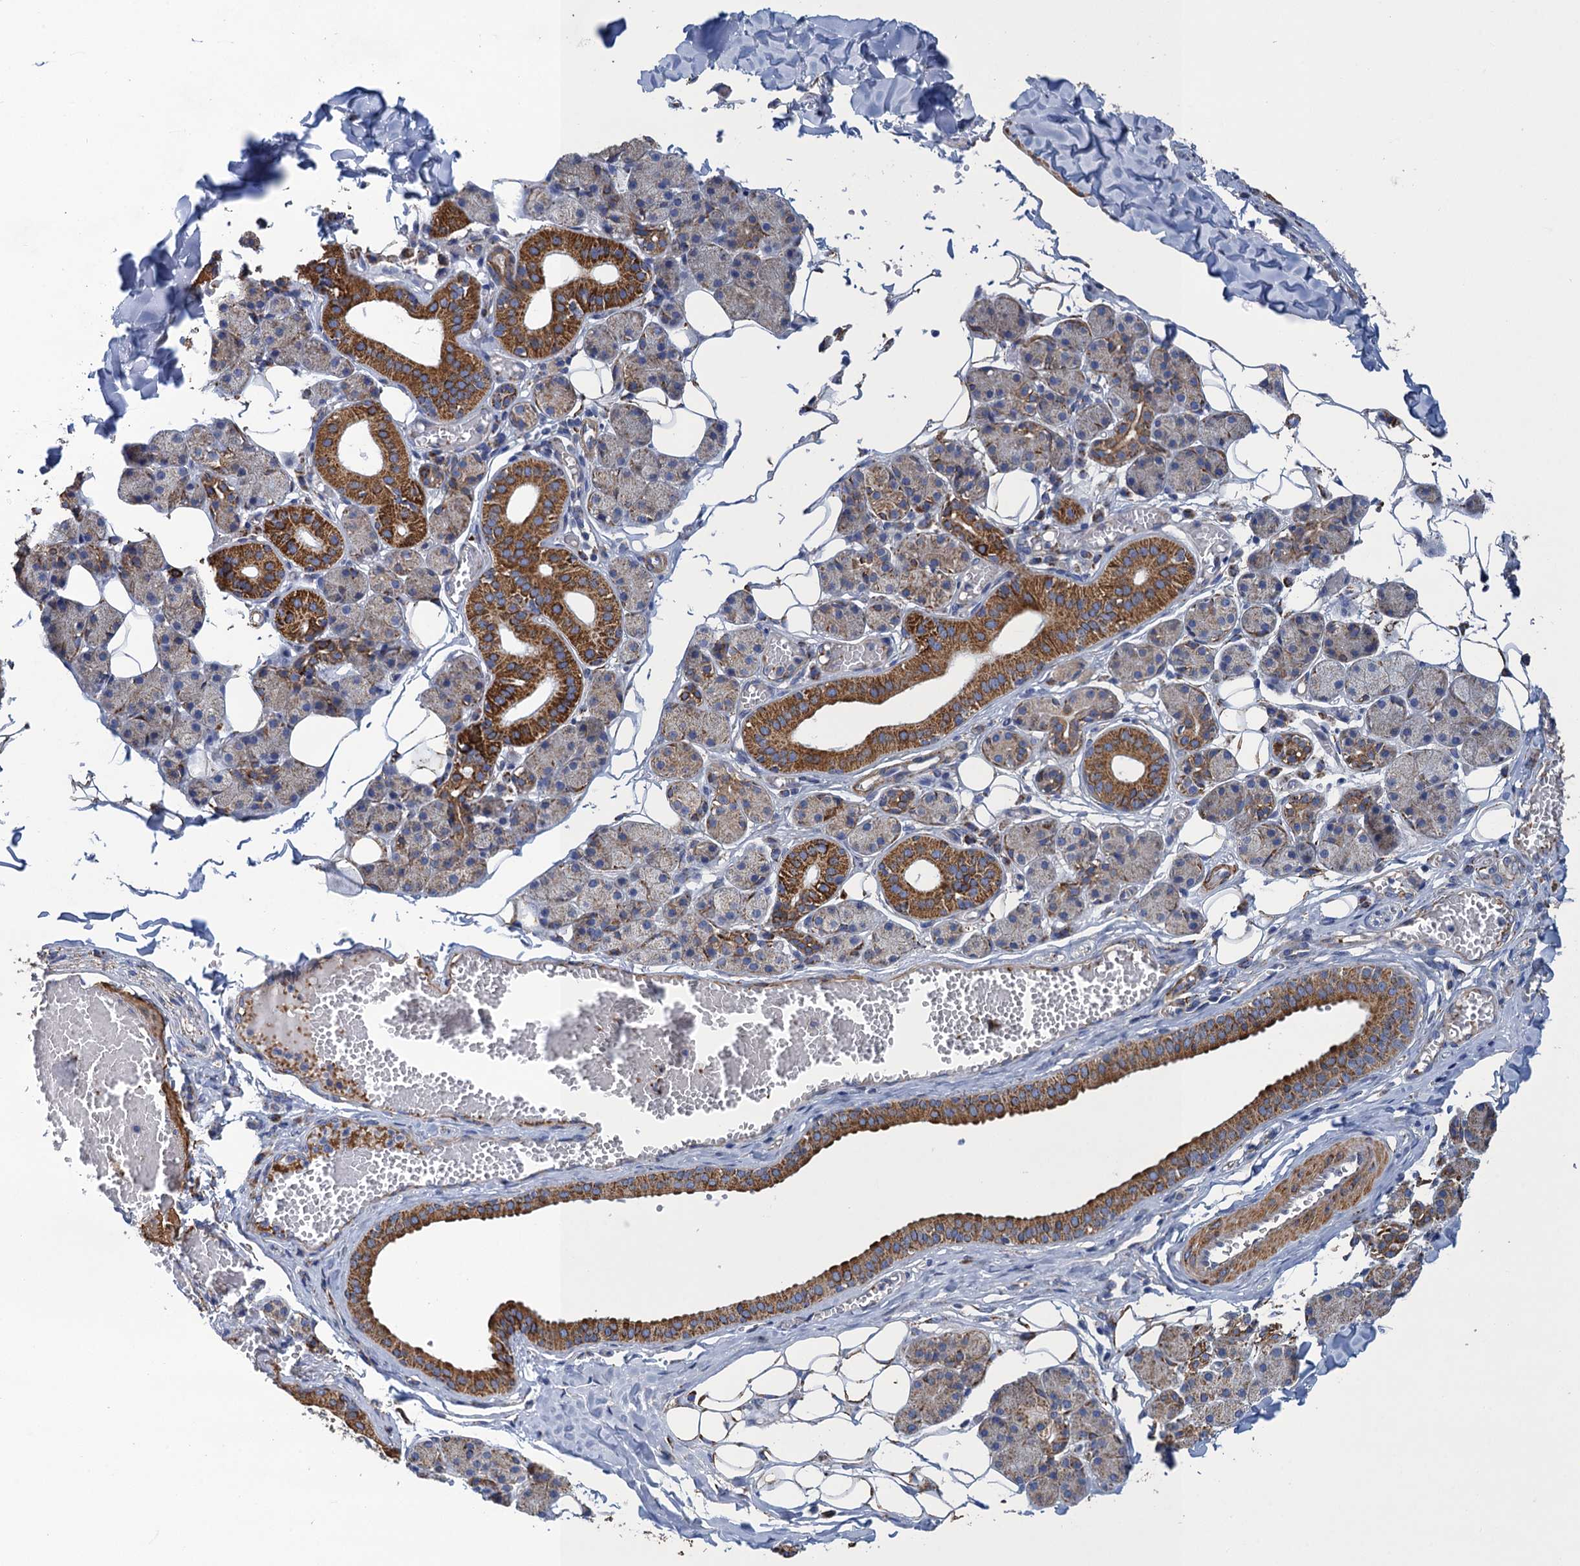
{"staining": {"intensity": "strong", "quantity": "<25%", "location": "cytoplasmic/membranous"}, "tissue": "salivary gland", "cell_type": "Glandular cells", "image_type": "normal", "snomed": [{"axis": "morphology", "description": "Normal tissue, NOS"}, {"axis": "topography", "description": "Salivary gland"}], "caption": "DAB (3,3'-diaminobenzidine) immunohistochemical staining of normal salivary gland demonstrates strong cytoplasmic/membranous protein staining in approximately <25% of glandular cells.", "gene": "ENSG00000260643", "patient": {"sex": "female", "age": 33}}